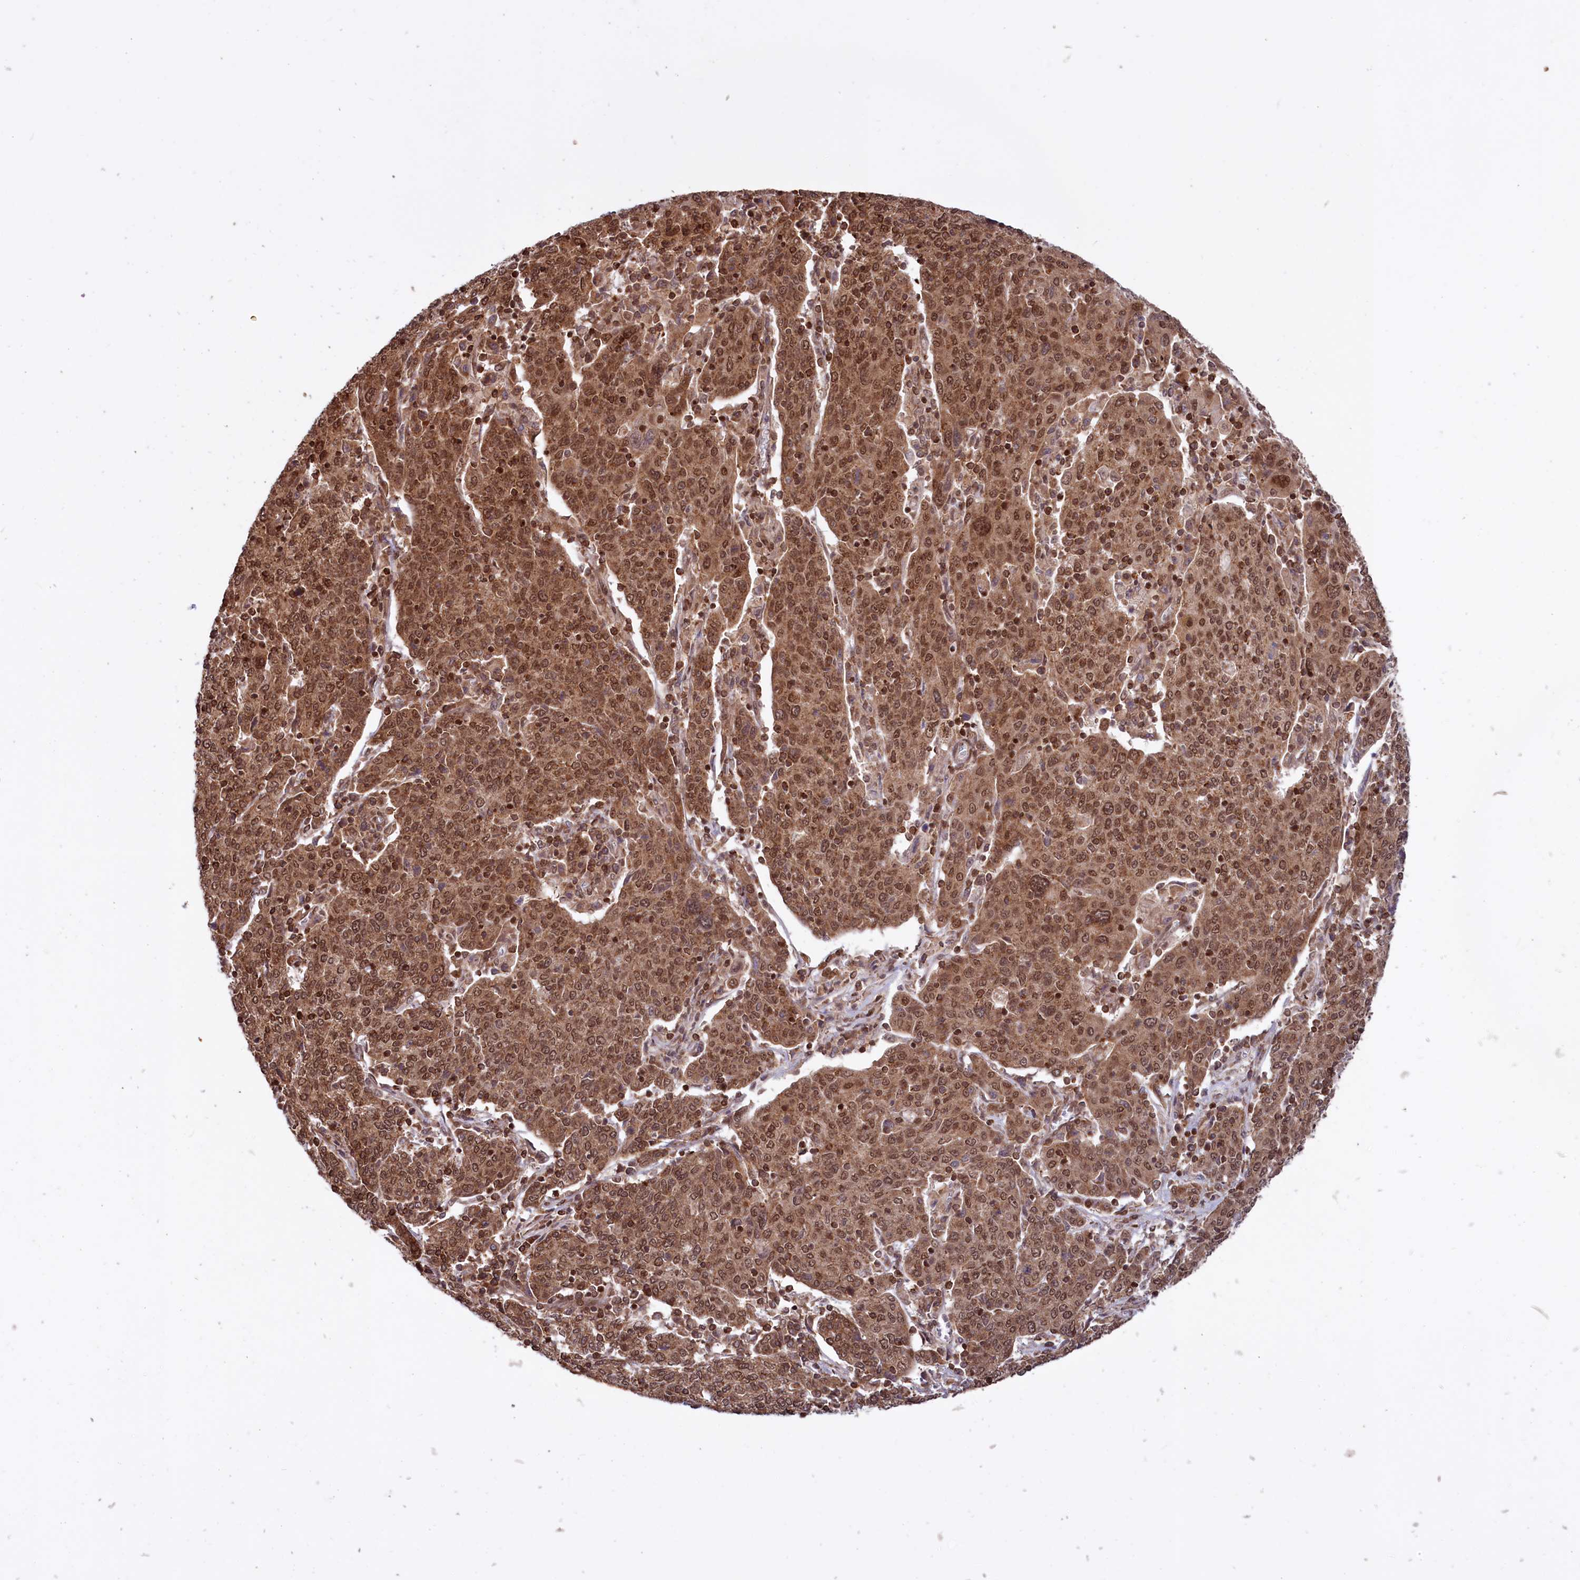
{"staining": {"intensity": "moderate", "quantity": ">75%", "location": "cytoplasmic/membranous,nuclear"}, "tissue": "cervical cancer", "cell_type": "Tumor cells", "image_type": "cancer", "snomed": [{"axis": "morphology", "description": "Squamous cell carcinoma, NOS"}, {"axis": "topography", "description": "Cervix"}], "caption": "IHC photomicrograph of cervical squamous cell carcinoma stained for a protein (brown), which demonstrates medium levels of moderate cytoplasmic/membranous and nuclear staining in about >75% of tumor cells.", "gene": "PHC3", "patient": {"sex": "female", "age": 67}}